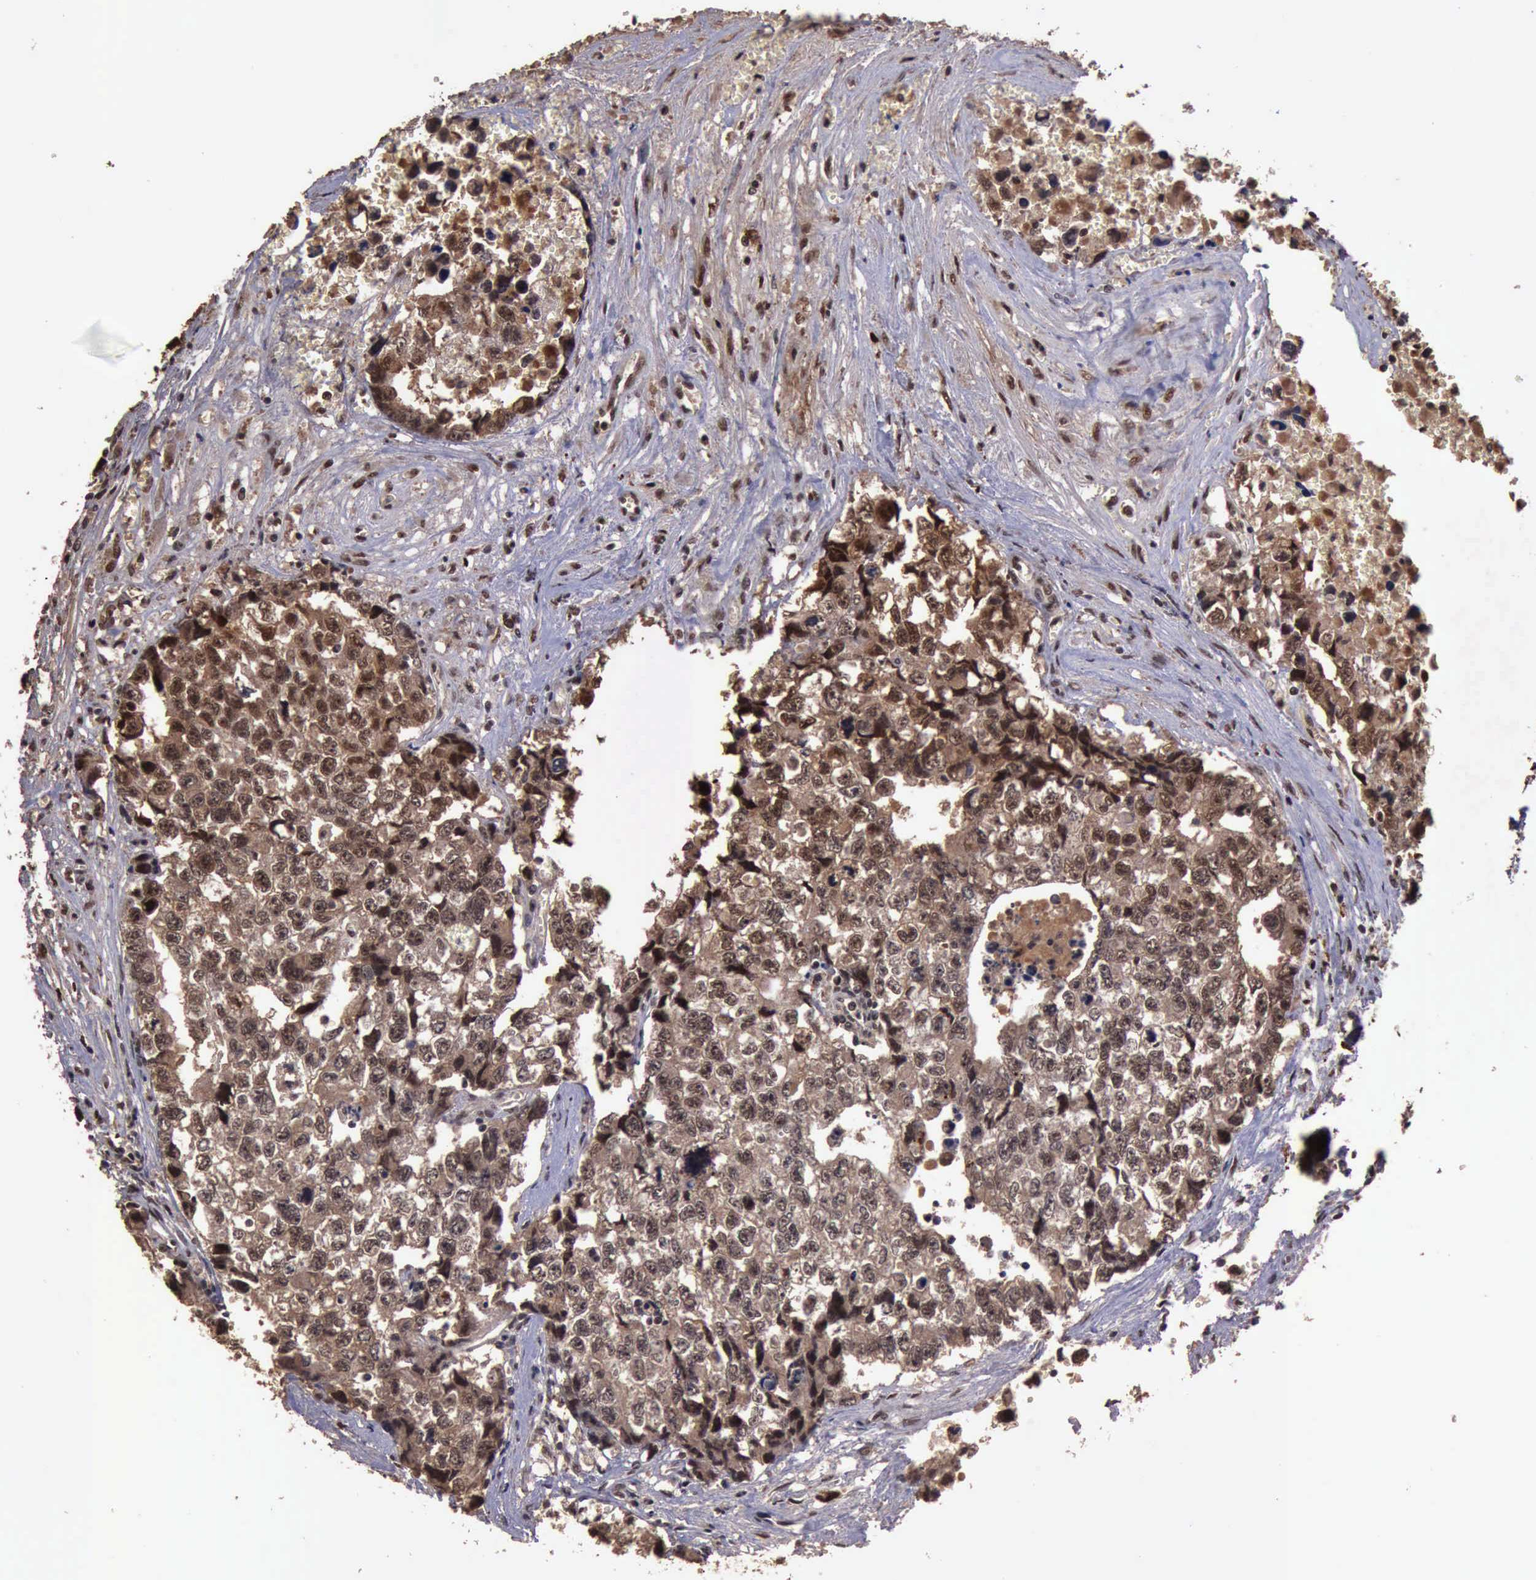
{"staining": {"intensity": "strong", "quantity": ">75%", "location": "cytoplasmic/membranous,nuclear"}, "tissue": "testis cancer", "cell_type": "Tumor cells", "image_type": "cancer", "snomed": [{"axis": "morphology", "description": "Carcinoma, Embryonal, NOS"}, {"axis": "topography", "description": "Testis"}], "caption": "High-power microscopy captured an immunohistochemistry histopathology image of testis cancer (embryonal carcinoma), revealing strong cytoplasmic/membranous and nuclear expression in about >75% of tumor cells.", "gene": "TRMT2A", "patient": {"sex": "male", "age": 31}}